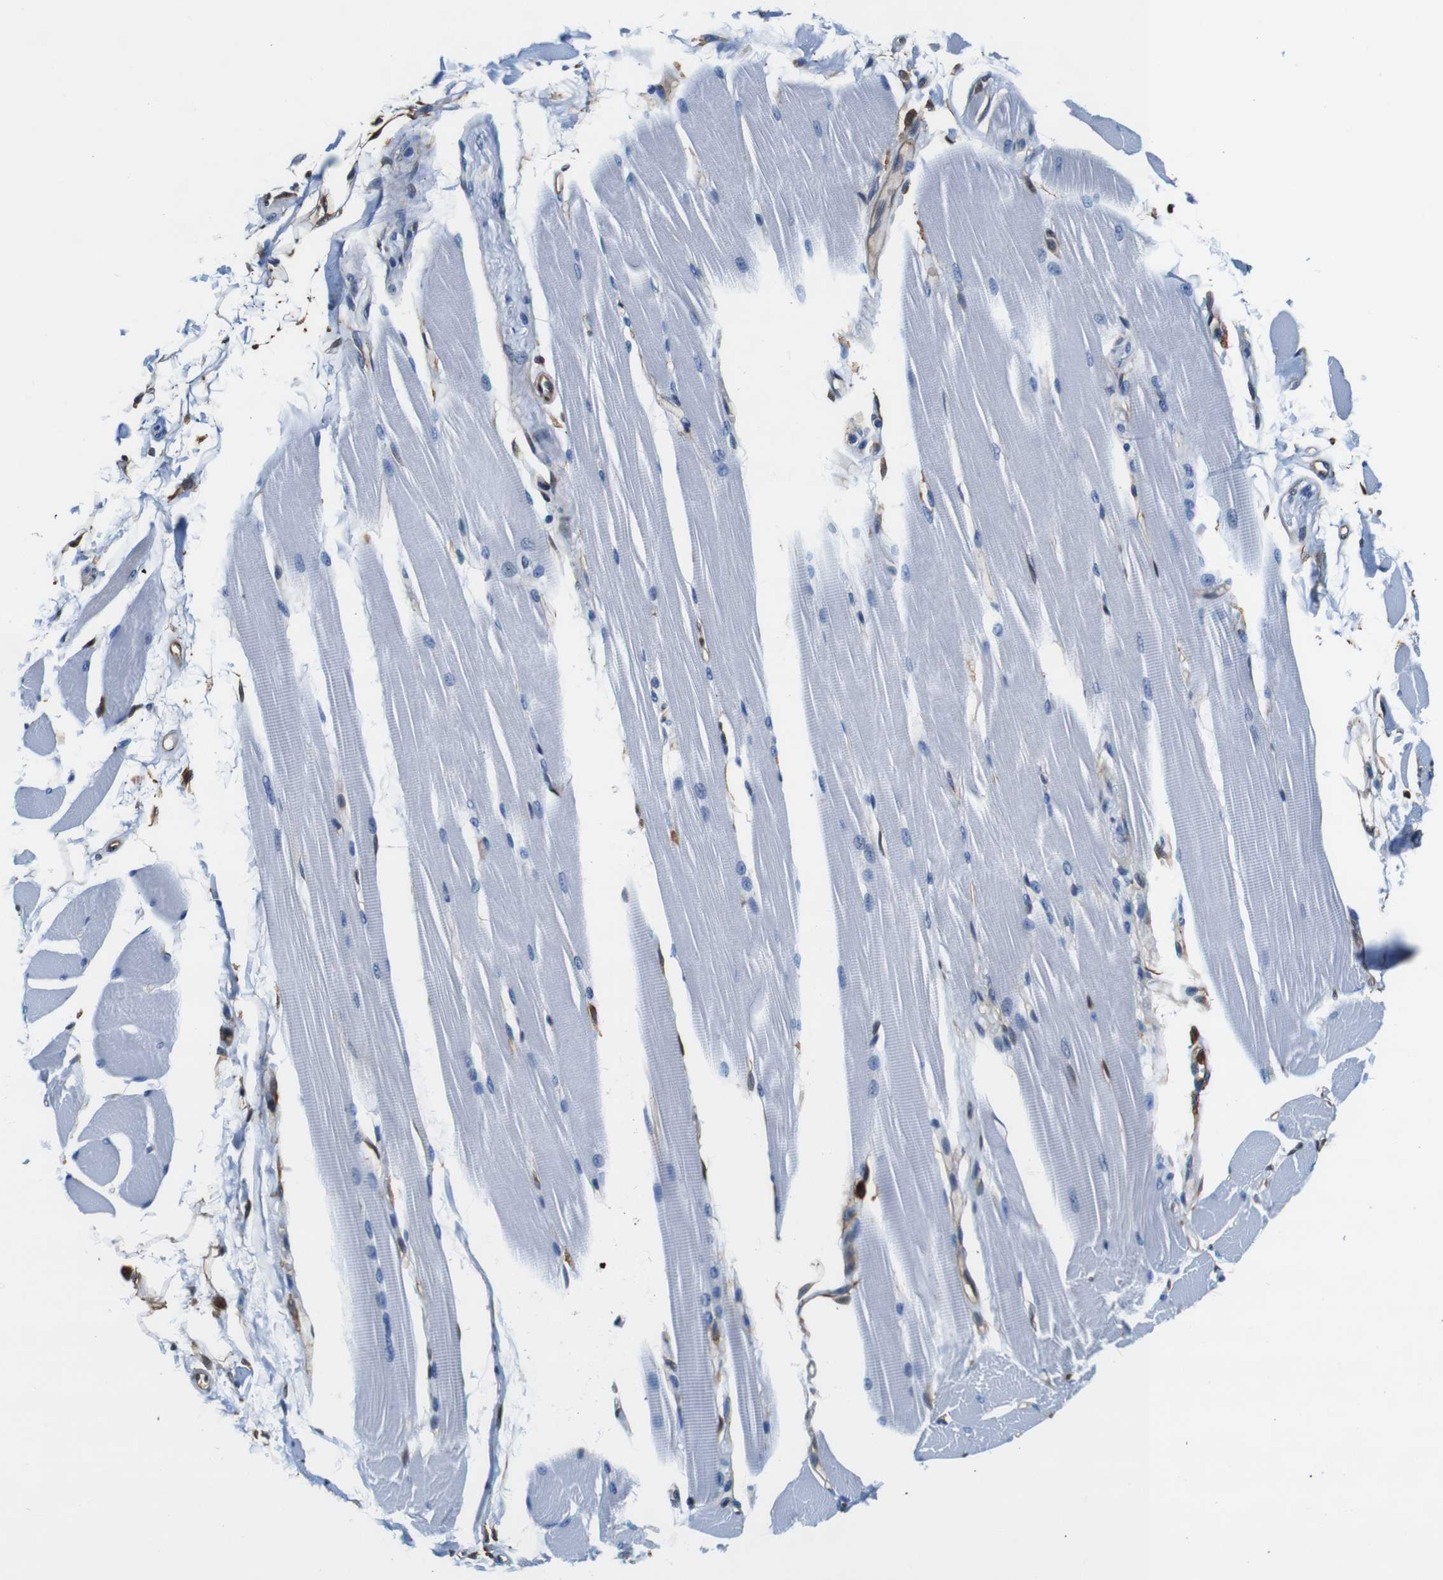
{"staining": {"intensity": "negative", "quantity": "none", "location": "none"}, "tissue": "skeletal muscle", "cell_type": "Myocytes", "image_type": "normal", "snomed": [{"axis": "morphology", "description": "Normal tissue, NOS"}, {"axis": "topography", "description": "Skeletal muscle"}, {"axis": "topography", "description": "Peripheral nerve tissue"}], "caption": "DAB immunohistochemical staining of unremarkable human skeletal muscle exhibits no significant expression in myocytes. (Stains: DAB IHC with hematoxylin counter stain, Microscopy: brightfield microscopy at high magnification).", "gene": "ANXA1", "patient": {"sex": "female", "age": 84}}